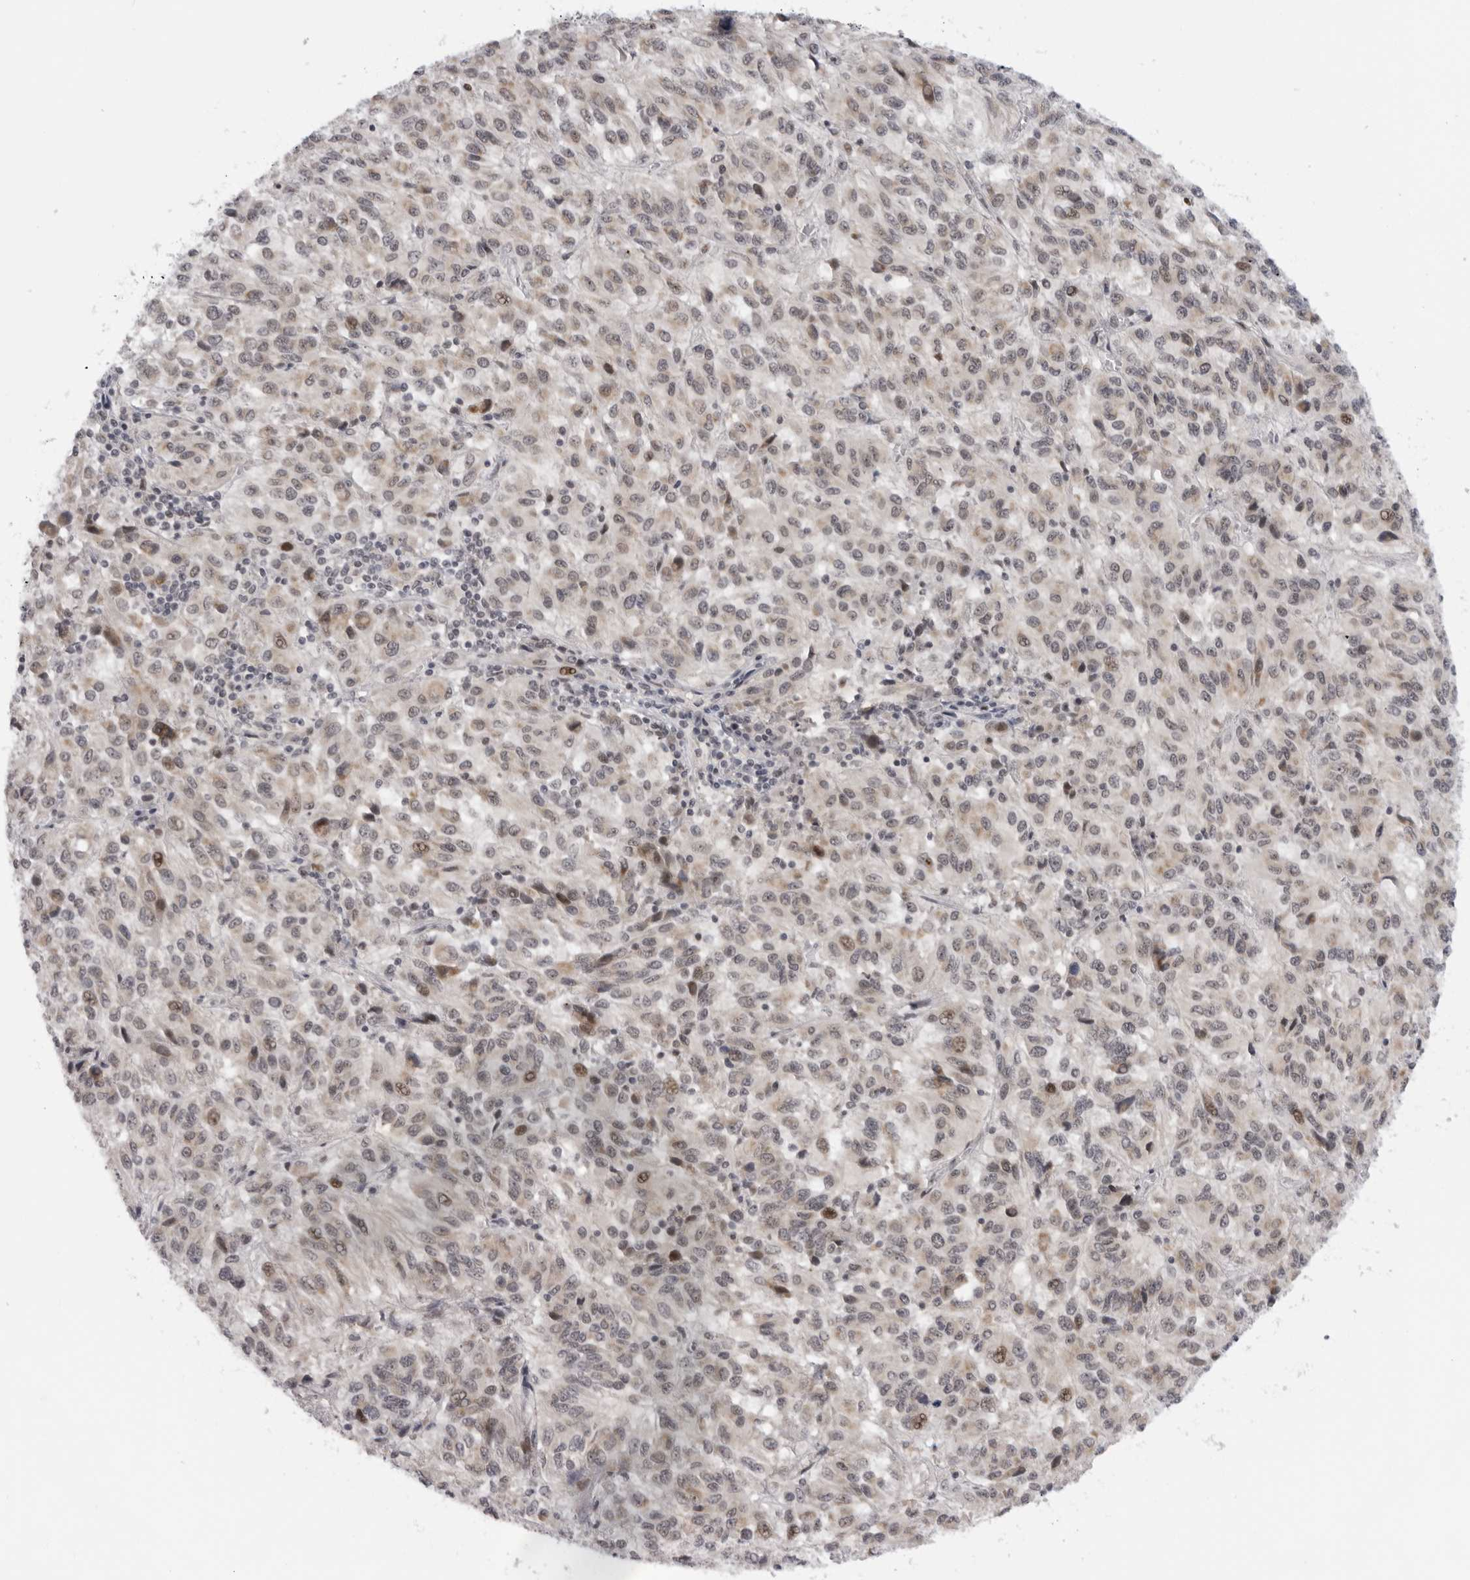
{"staining": {"intensity": "moderate", "quantity": "<25%", "location": "nuclear"}, "tissue": "melanoma", "cell_type": "Tumor cells", "image_type": "cancer", "snomed": [{"axis": "morphology", "description": "Malignant melanoma, Metastatic site"}, {"axis": "topography", "description": "Lung"}], "caption": "Protein staining demonstrates moderate nuclear expression in about <25% of tumor cells in melanoma.", "gene": "ALPK2", "patient": {"sex": "male", "age": 64}}